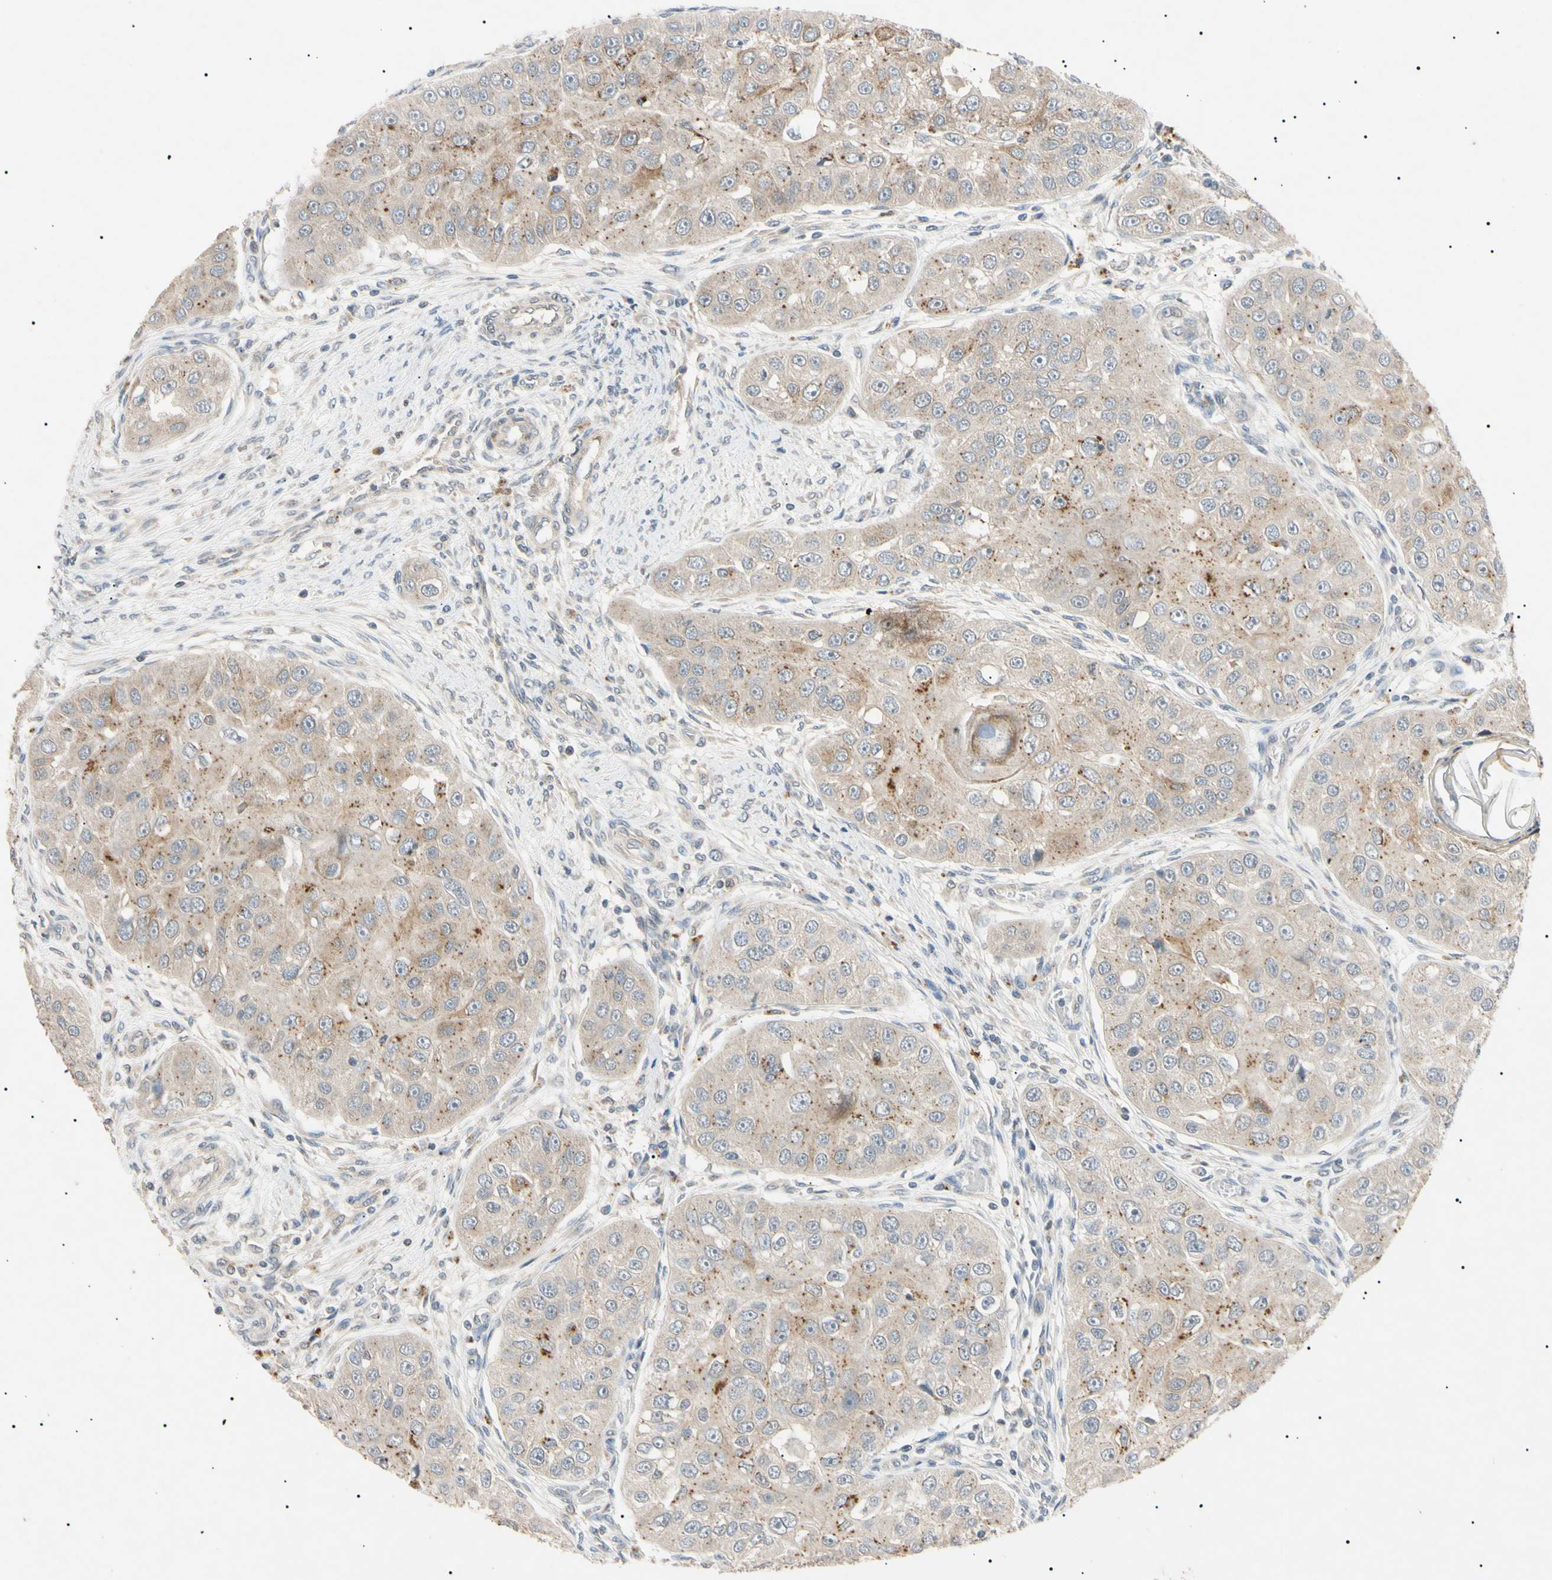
{"staining": {"intensity": "moderate", "quantity": "25%-75%", "location": "cytoplasmic/membranous"}, "tissue": "head and neck cancer", "cell_type": "Tumor cells", "image_type": "cancer", "snomed": [{"axis": "morphology", "description": "Normal tissue, NOS"}, {"axis": "morphology", "description": "Squamous cell carcinoma, NOS"}, {"axis": "topography", "description": "Skeletal muscle"}, {"axis": "topography", "description": "Head-Neck"}], "caption": "This micrograph reveals immunohistochemistry staining of head and neck squamous cell carcinoma, with medium moderate cytoplasmic/membranous positivity in approximately 25%-75% of tumor cells.", "gene": "TUBB4A", "patient": {"sex": "male", "age": 51}}